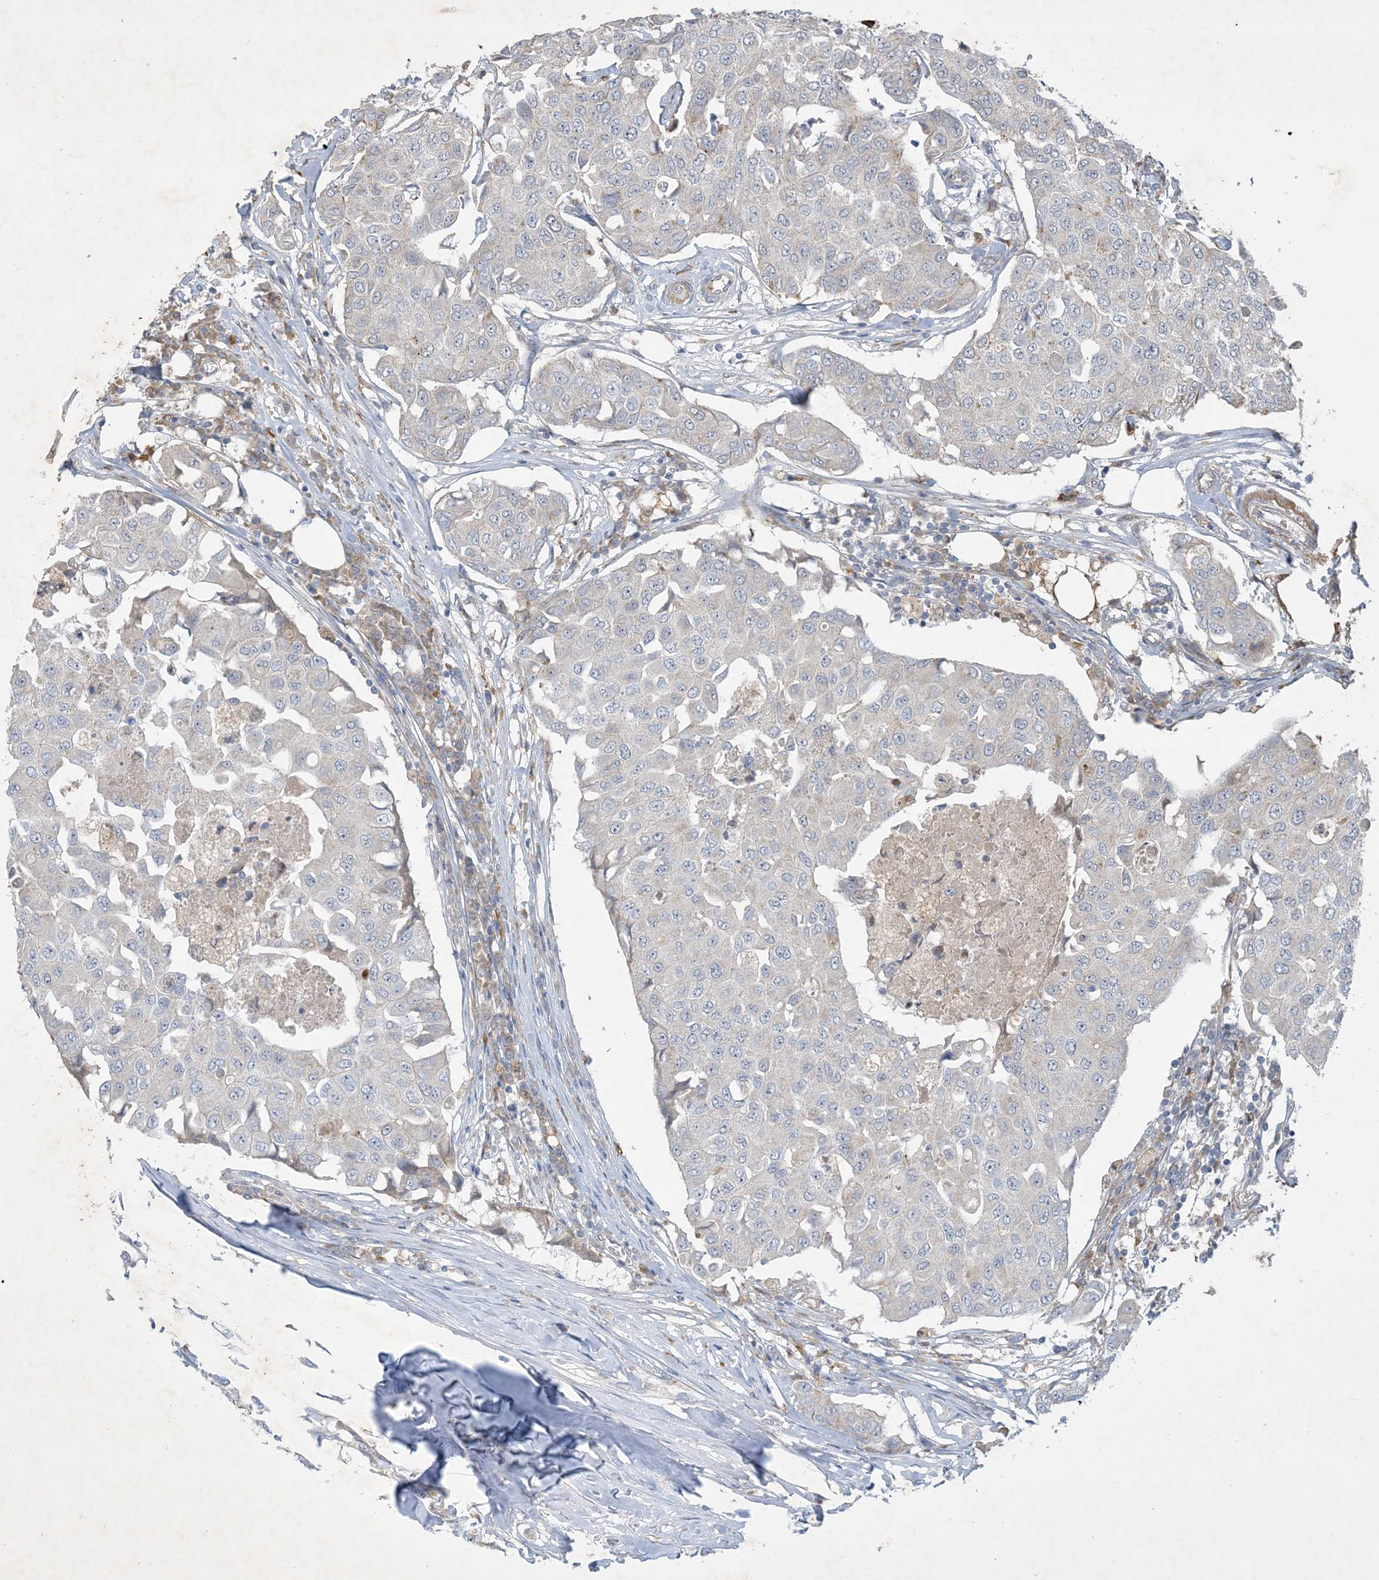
{"staining": {"intensity": "negative", "quantity": "none", "location": "none"}, "tissue": "breast cancer", "cell_type": "Tumor cells", "image_type": "cancer", "snomed": [{"axis": "morphology", "description": "Duct carcinoma"}, {"axis": "topography", "description": "Breast"}], "caption": "This micrograph is of intraductal carcinoma (breast) stained with immunohistochemistry (IHC) to label a protein in brown with the nuclei are counter-stained blue. There is no staining in tumor cells.", "gene": "MRPS18A", "patient": {"sex": "female", "age": 80}}